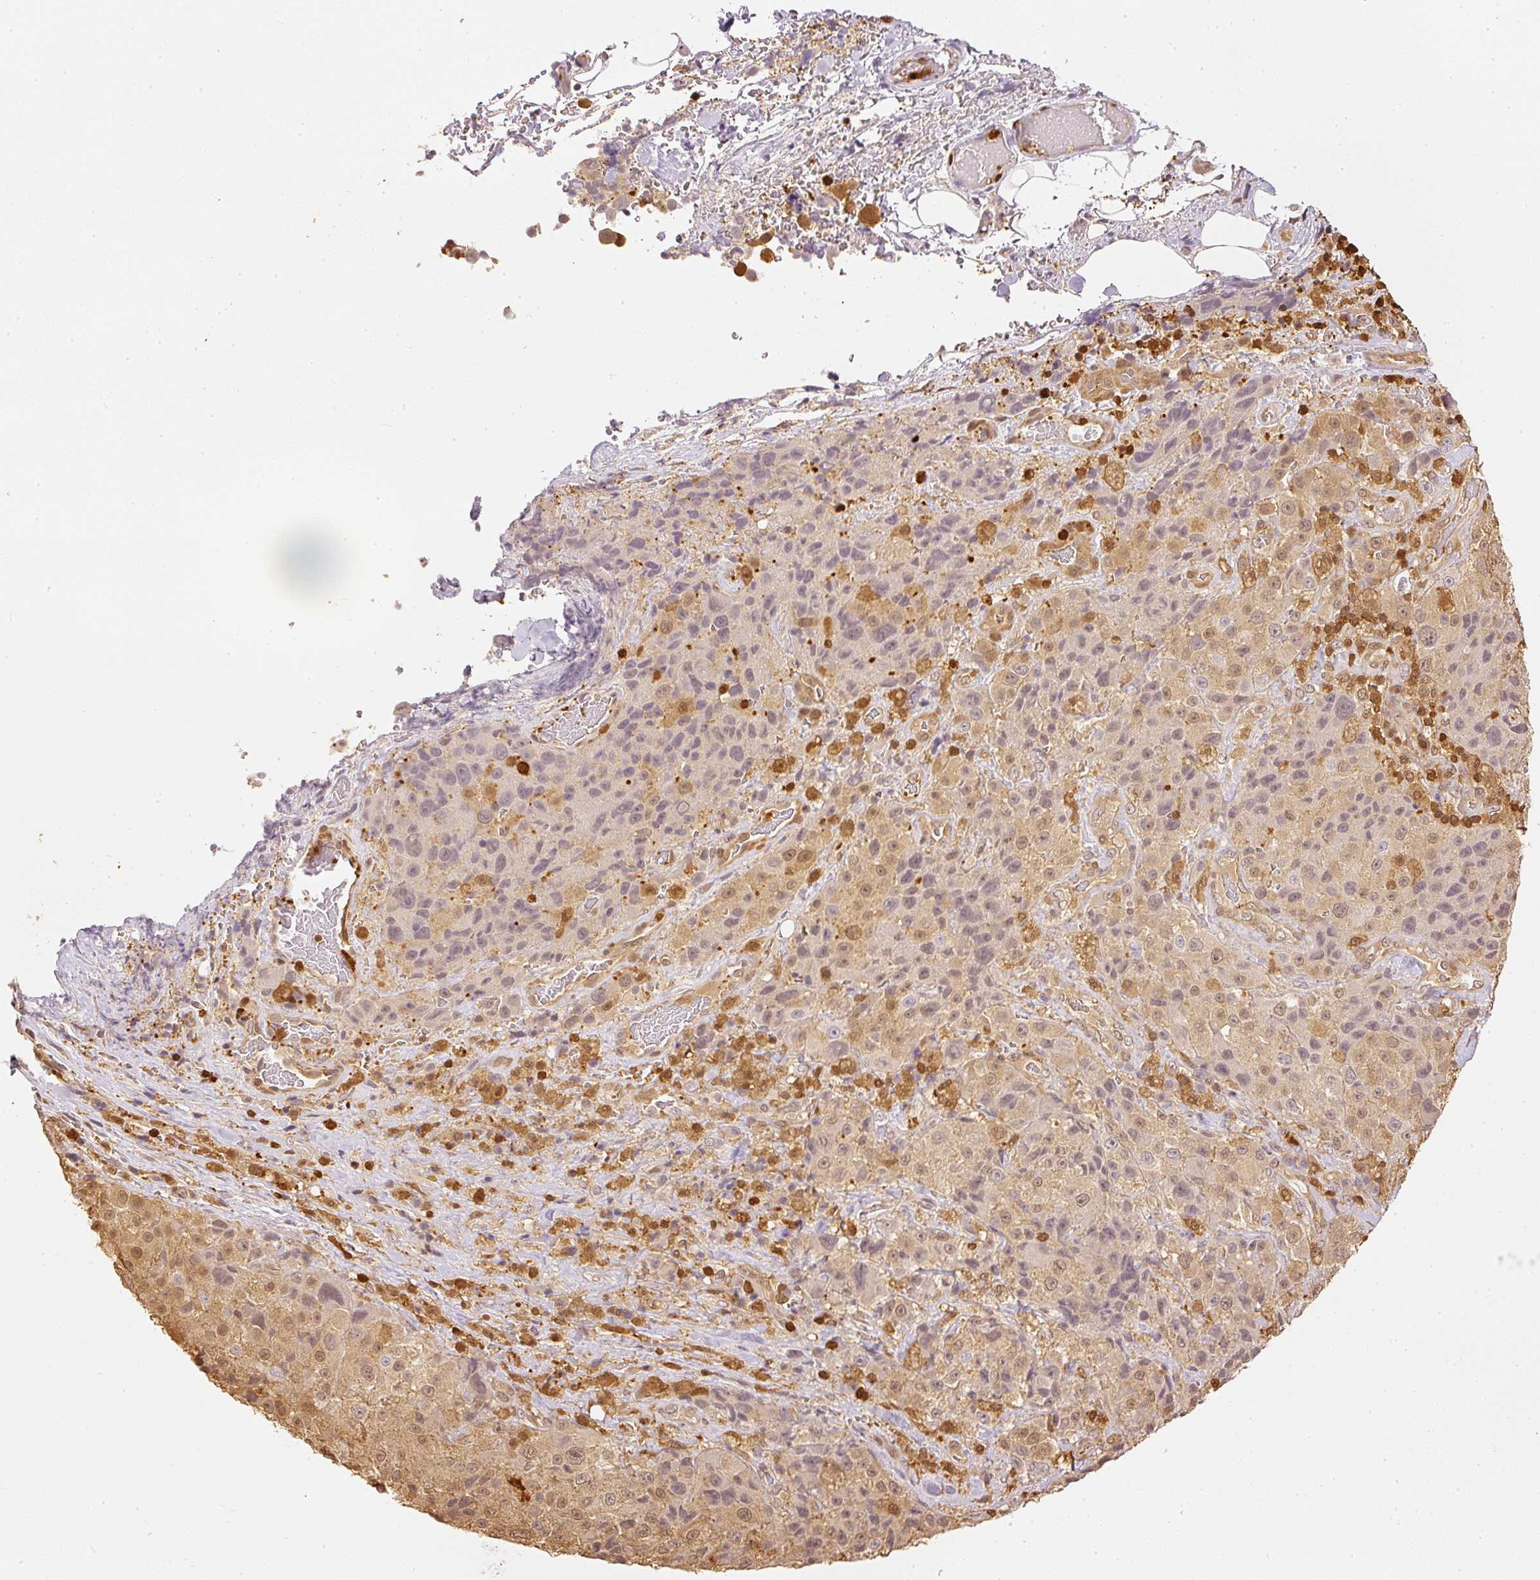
{"staining": {"intensity": "moderate", "quantity": "<25%", "location": "cytoplasmic/membranous,nuclear"}, "tissue": "melanoma", "cell_type": "Tumor cells", "image_type": "cancer", "snomed": [{"axis": "morphology", "description": "Malignant melanoma, Metastatic site"}, {"axis": "topography", "description": "Lymph node"}], "caption": "This is an image of immunohistochemistry (IHC) staining of malignant melanoma (metastatic site), which shows moderate staining in the cytoplasmic/membranous and nuclear of tumor cells.", "gene": "PFN1", "patient": {"sex": "male", "age": 62}}